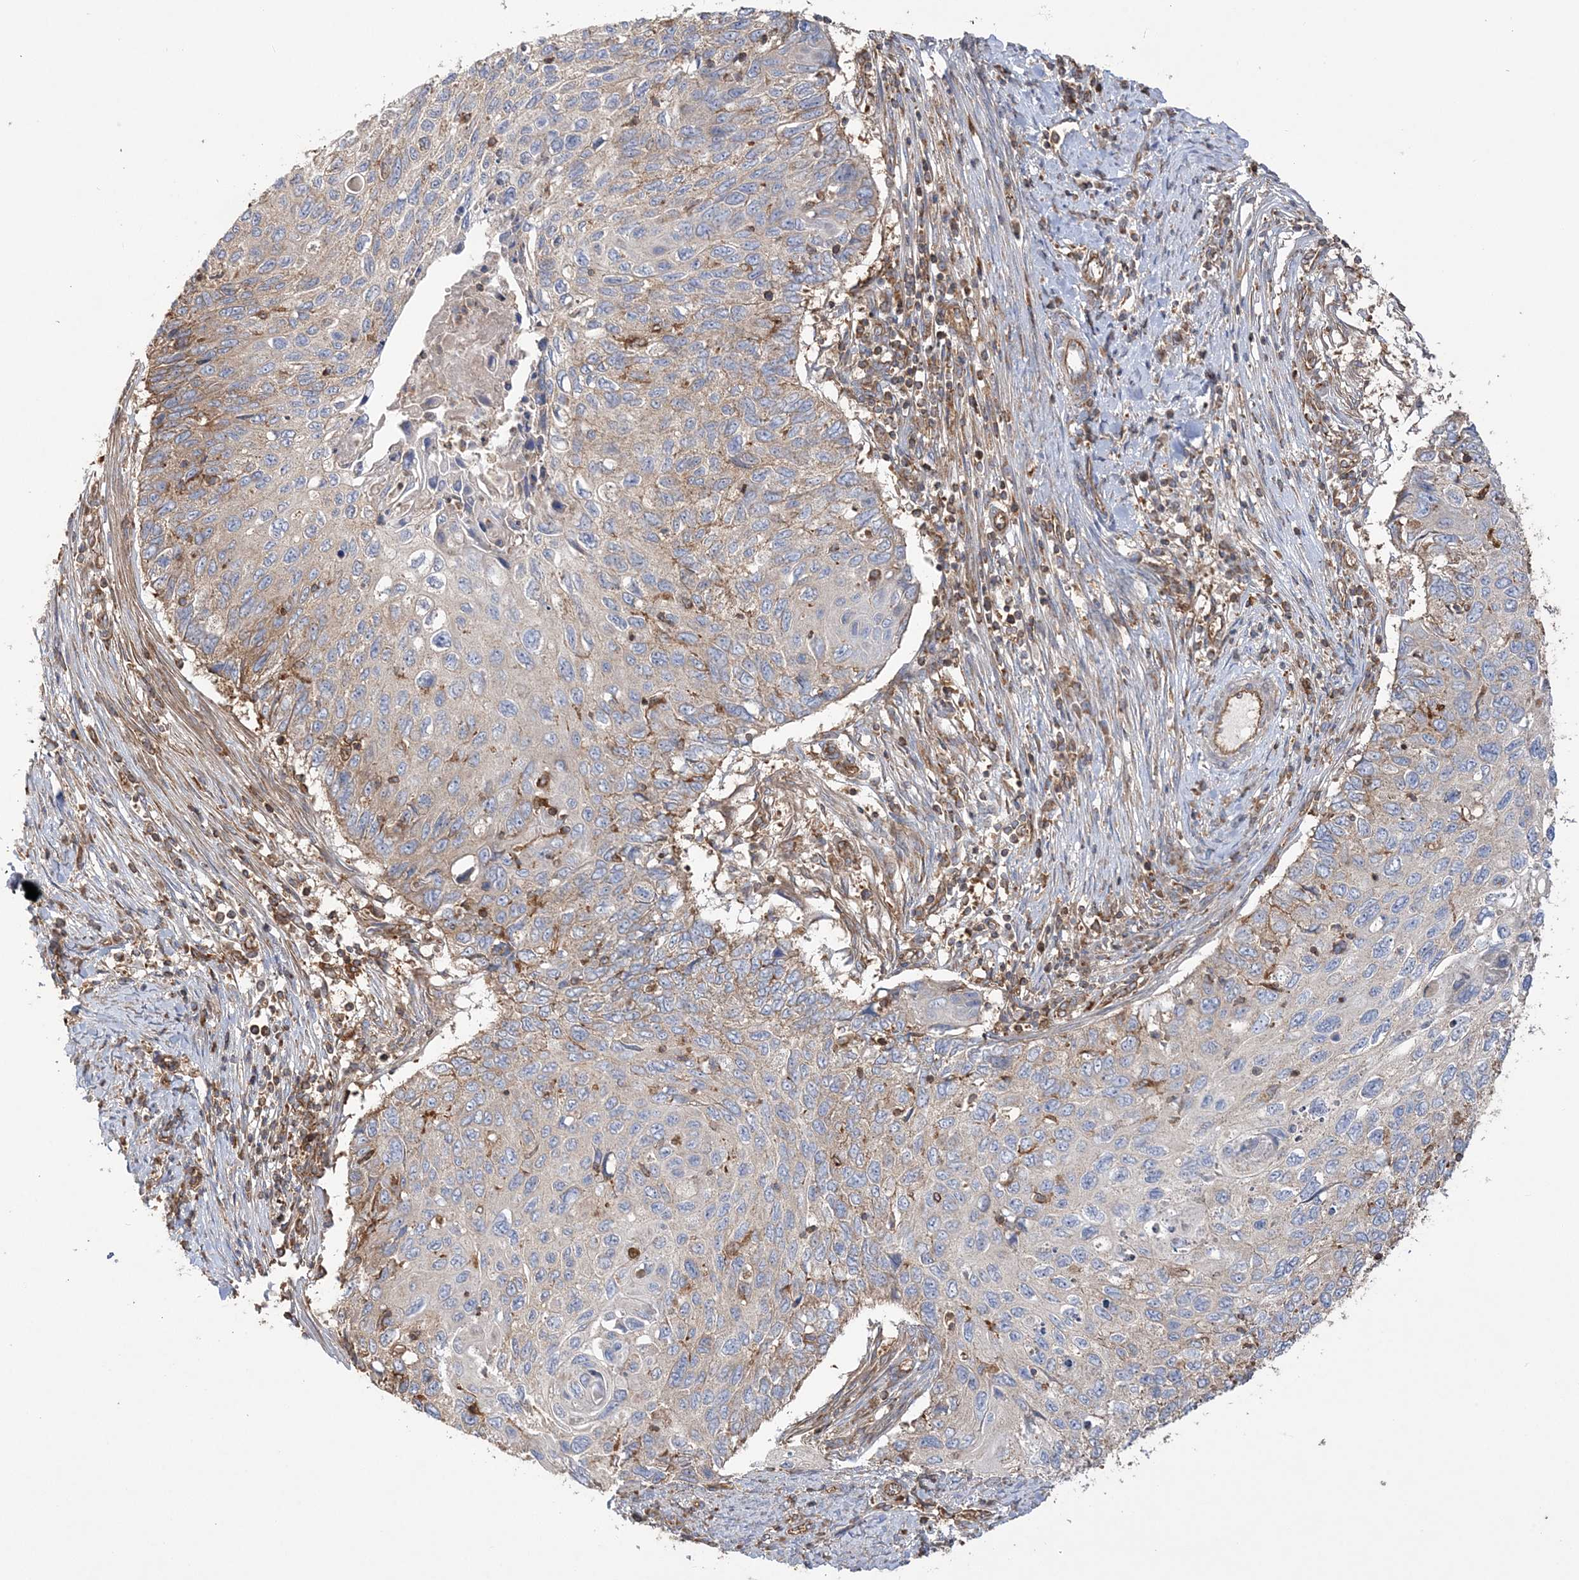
{"staining": {"intensity": "weak", "quantity": "25%-75%", "location": "cytoplasmic/membranous"}, "tissue": "cervical cancer", "cell_type": "Tumor cells", "image_type": "cancer", "snomed": [{"axis": "morphology", "description": "Squamous cell carcinoma, NOS"}, {"axis": "topography", "description": "Cervix"}], "caption": "Brown immunohistochemical staining in human cervical squamous cell carcinoma exhibits weak cytoplasmic/membranous expression in approximately 25%-75% of tumor cells.", "gene": "TBC1D5", "patient": {"sex": "female", "age": 70}}